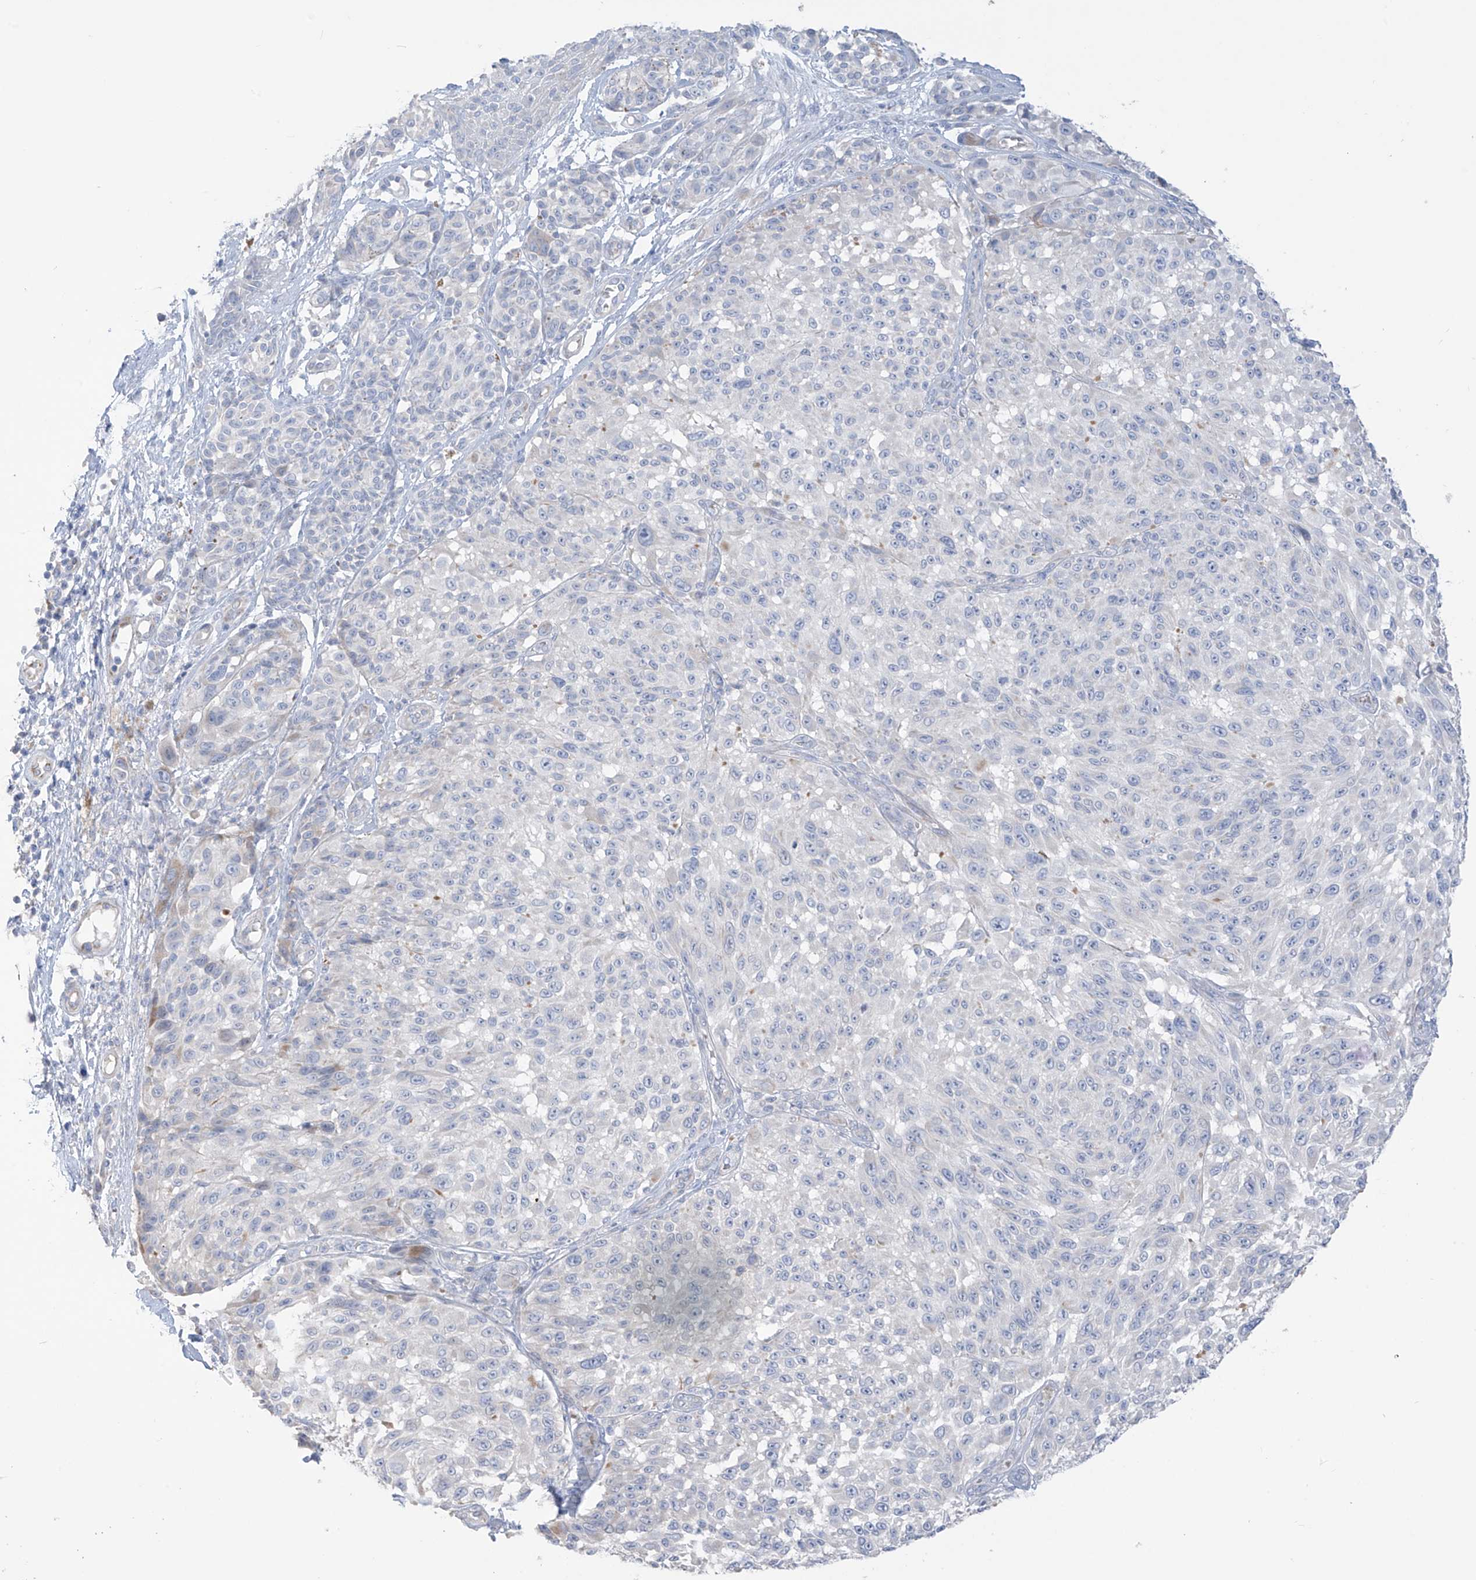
{"staining": {"intensity": "negative", "quantity": "none", "location": "none"}, "tissue": "melanoma", "cell_type": "Tumor cells", "image_type": "cancer", "snomed": [{"axis": "morphology", "description": "Malignant melanoma, NOS"}, {"axis": "topography", "description": "Skin"}], "caption": "This is a micrograph of IHC staining of melanoma, which shows no staining in tumor cells.", "gene": "ASPRV1", "patient": {"sex": "male", "age": 83}}